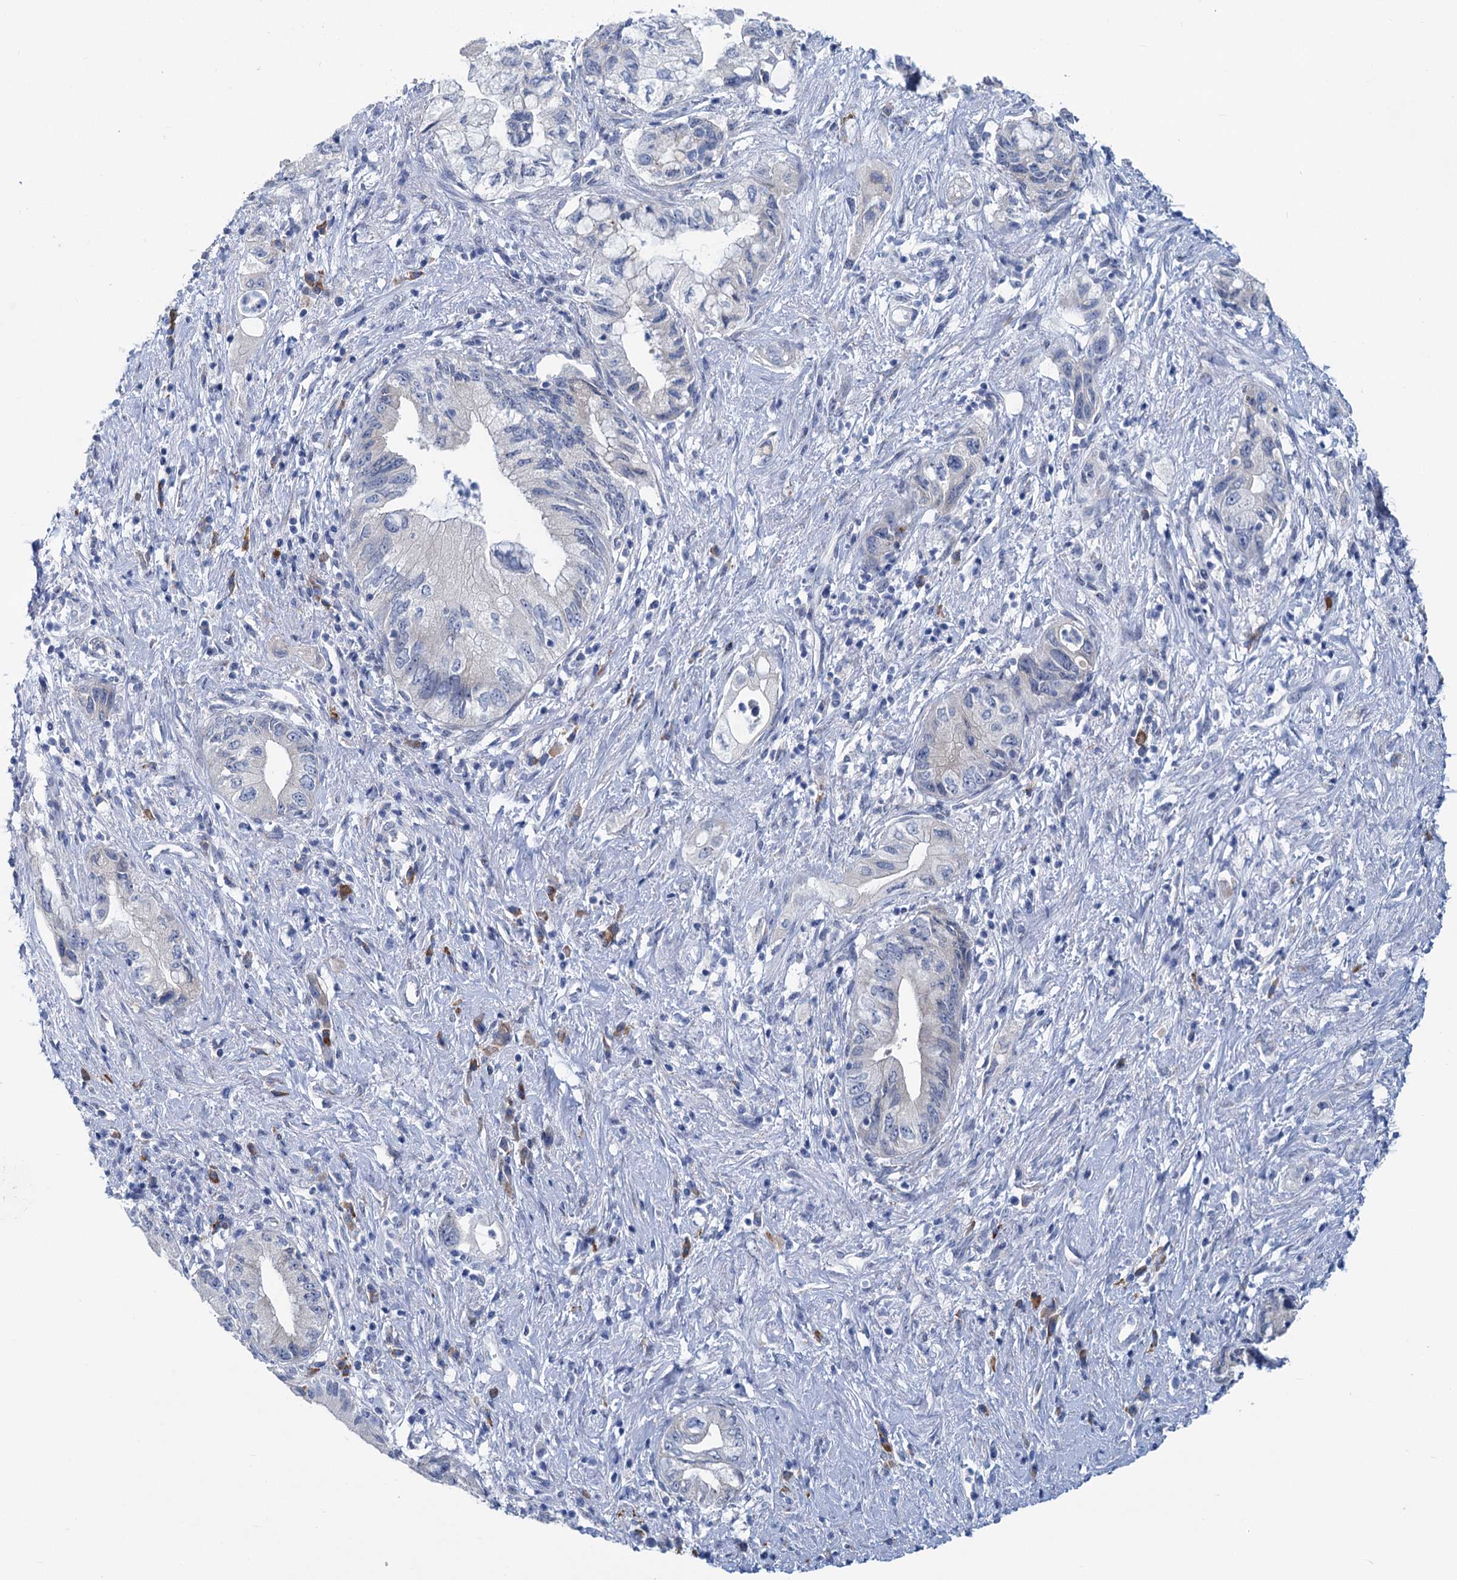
{"staining": {"intensity": "negative", "quantity": "none", "location": "none"}, "tissue": "pancreatic cancer", "cell_type": "Tumor cells", "image_type": "cancer", "snomed": [{"axis": "morphology", "description": "Adenocarcinoma, NOS"}, {"axis": "topography", "description": "Pancreas"}], "caption": "An immunohistochemistry photomicrograph of adenocarcinoma (pancreatic) is shown. There is no staining in tumor cells of adenocarcinoma (pancreatic).", "gene": "NEU3", "patient": {"sex": "female", "age": 73}}